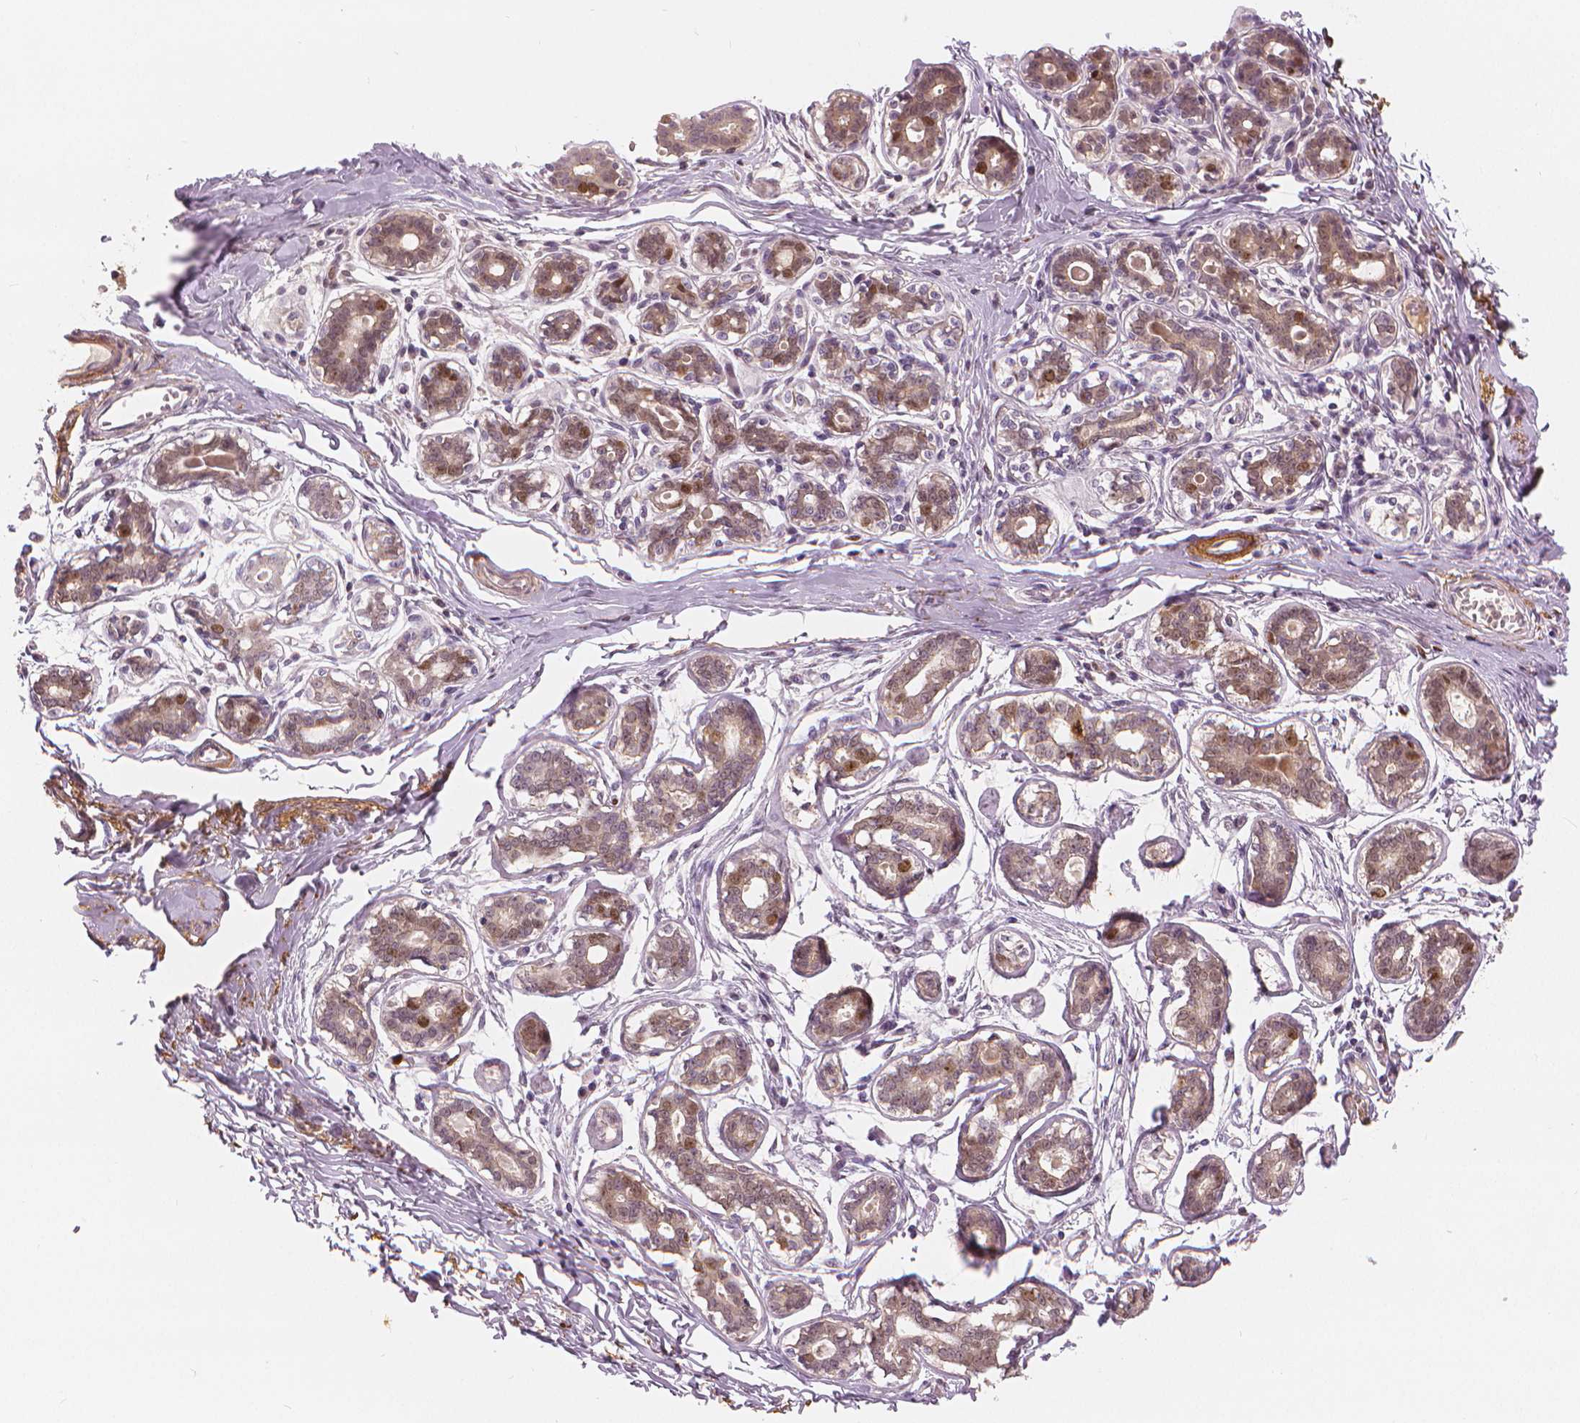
{"staining": {"intensity": "moderate", "quantity": "25%-75%", "location": "nuclear"}, "tissue": "breast", "cell_type": "Adipocytes", "image_type": "normal", "snomed": [{"axis": "morphology", "description": "Normal tissue, NOS"}, {"axis": "topography", "description": "Skin"}, {"axis": "topography", "description": "Breast"}], "caption": "Immunohistochemistry staining of normal breast, which demonstrates medium levels of moderate nuclear positivity in about 25%-75% of adipocytes indicating moderate nuclear protein positivity. The staining was performed using DAB (3,3'-diaminobenzidine) (brown) for protein detection and nuclei were counterstained in hematoxylin (blue).", "gene": "NSD2", "patient": {"sex": "female", "age": 43}}